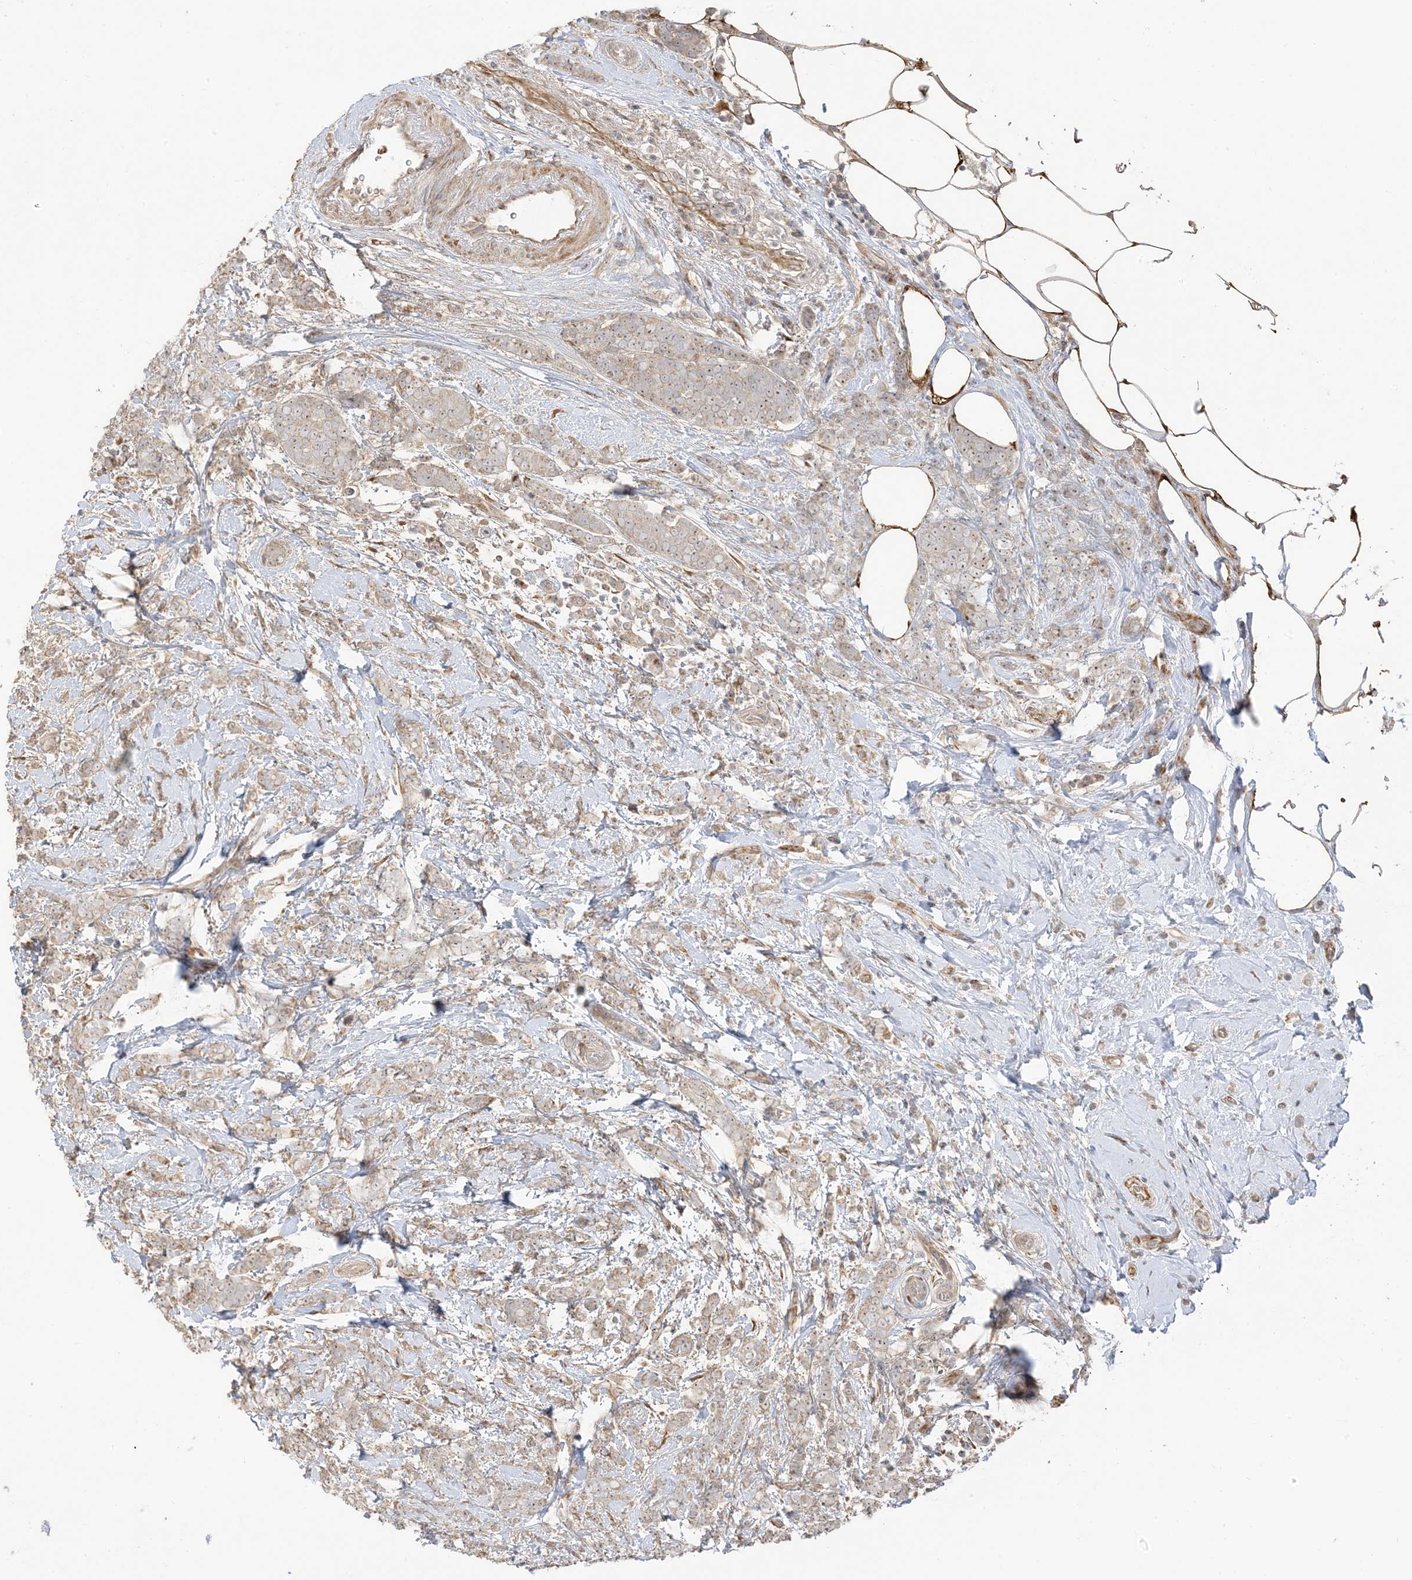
{"staining": {"intensity": "weak", "quantity": ">75%", "location": "cytoplasmic/membranous"}, "tissue": "breast cancer", "cell_type": "Tumor cells", "image_type": "cancer", "snomed": [{"axis": "morphology", "description": "Lobular carcinoma"}, {"axis": "topography", "description": "Breast"}], "caption": "Brown immunohistochemical staining in breast lobular carcinoma exhibits weak cytoplasmic/membranous expression in approximately >75% of tumor cells.", "gene": "ECM2", "patient": {"sex": "female", "age": 58}}